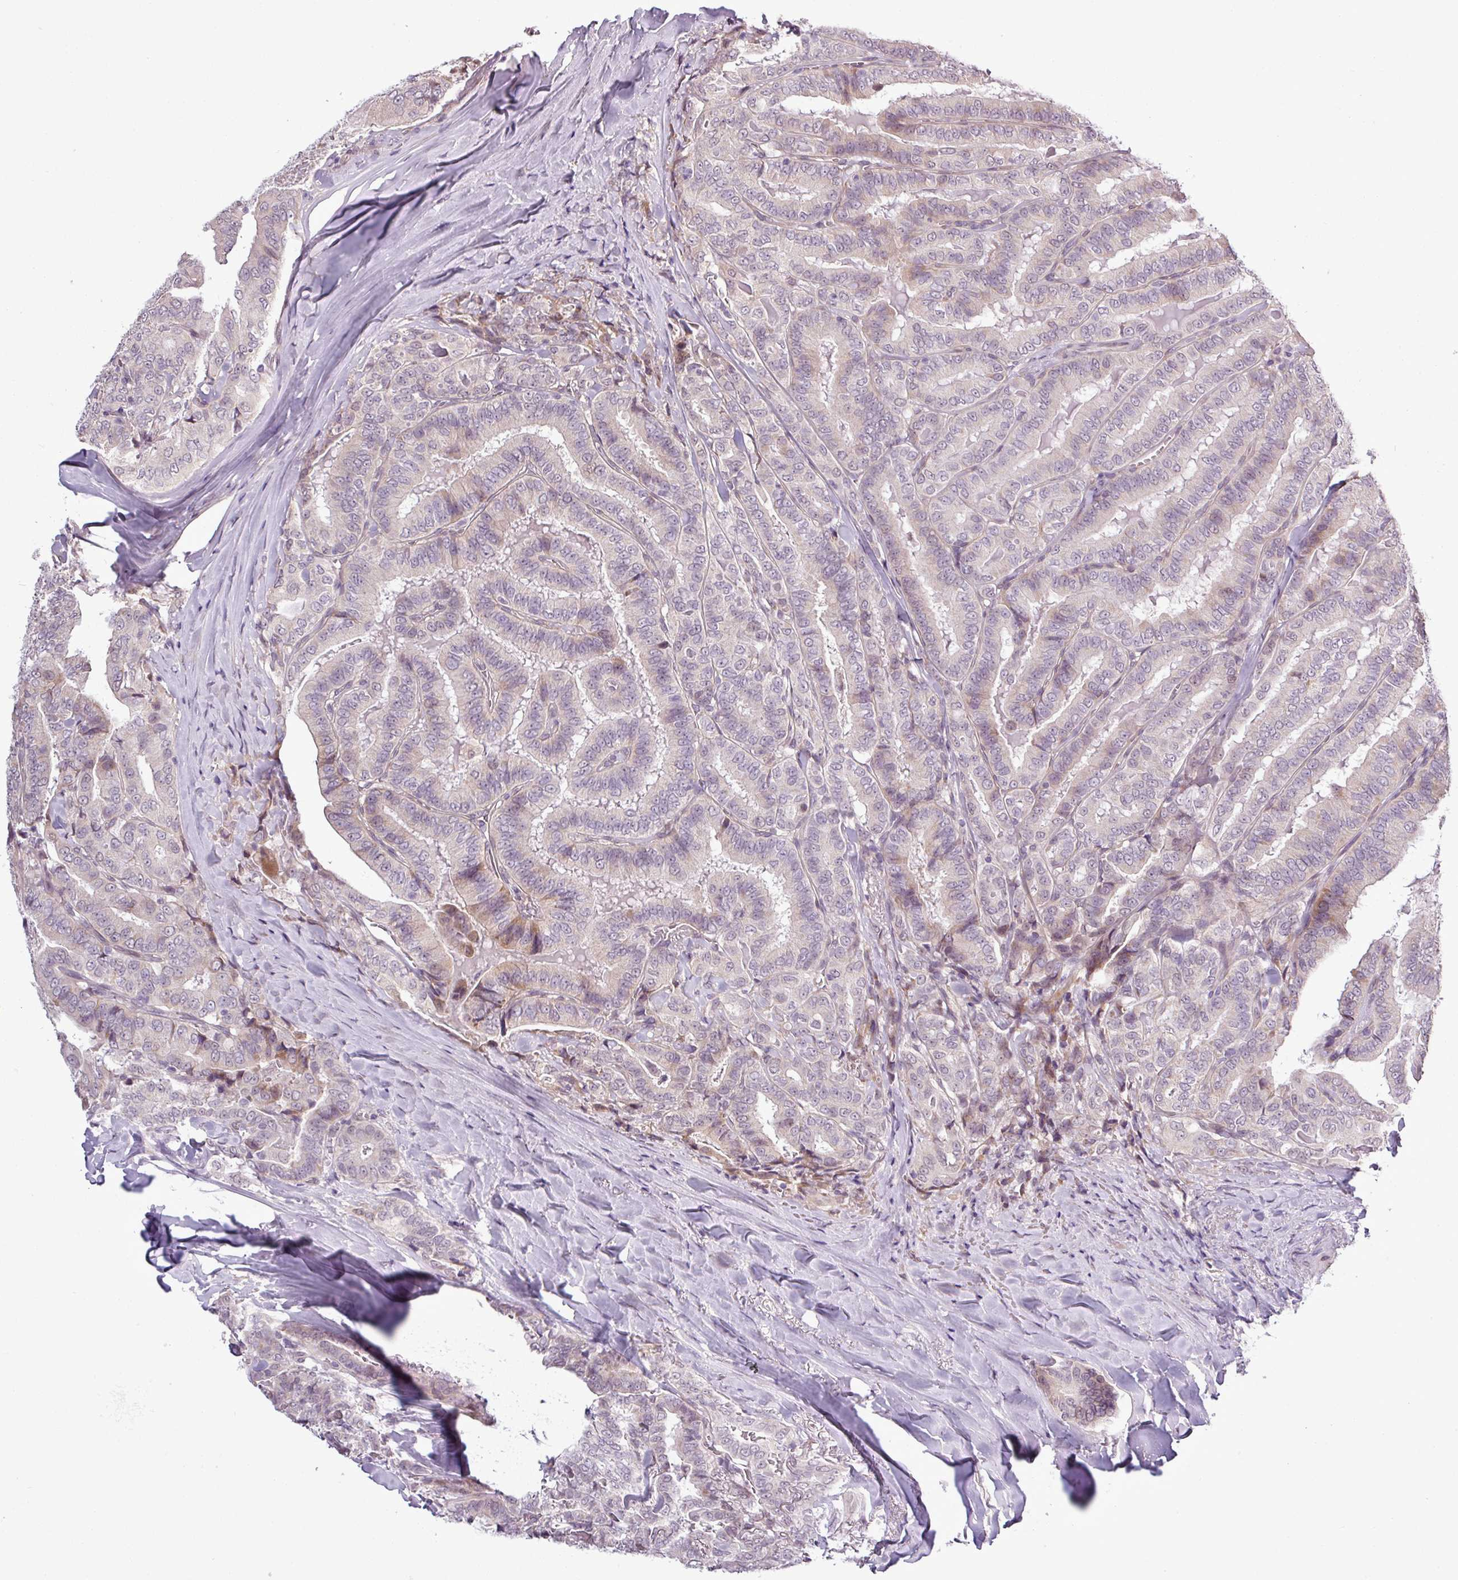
{"staining": {"intensity": "weak", "quantity": "<25%", "location": "cytoplasmic/membranous"}, "tissue": "thyroid cancer", "cell_type": "Tumor cells", "image_type": "cancer", "snomed": [{"axis": "morphology", "description": "Papillary adenocarcinoma, NOS"}, {"axis": "topography", "description": "Thyroid gland"}], "caption": "Protein analysis of thyroid papillary adenocarcinoma reveals no significant expression in tumor cells. (Brightfield microscopy of DAB (3,3'-diaminobenzidine) immunohistochemistry at high magnification).", "gene": "GPT2", "patient": {"sex": "male", "age": 61}}